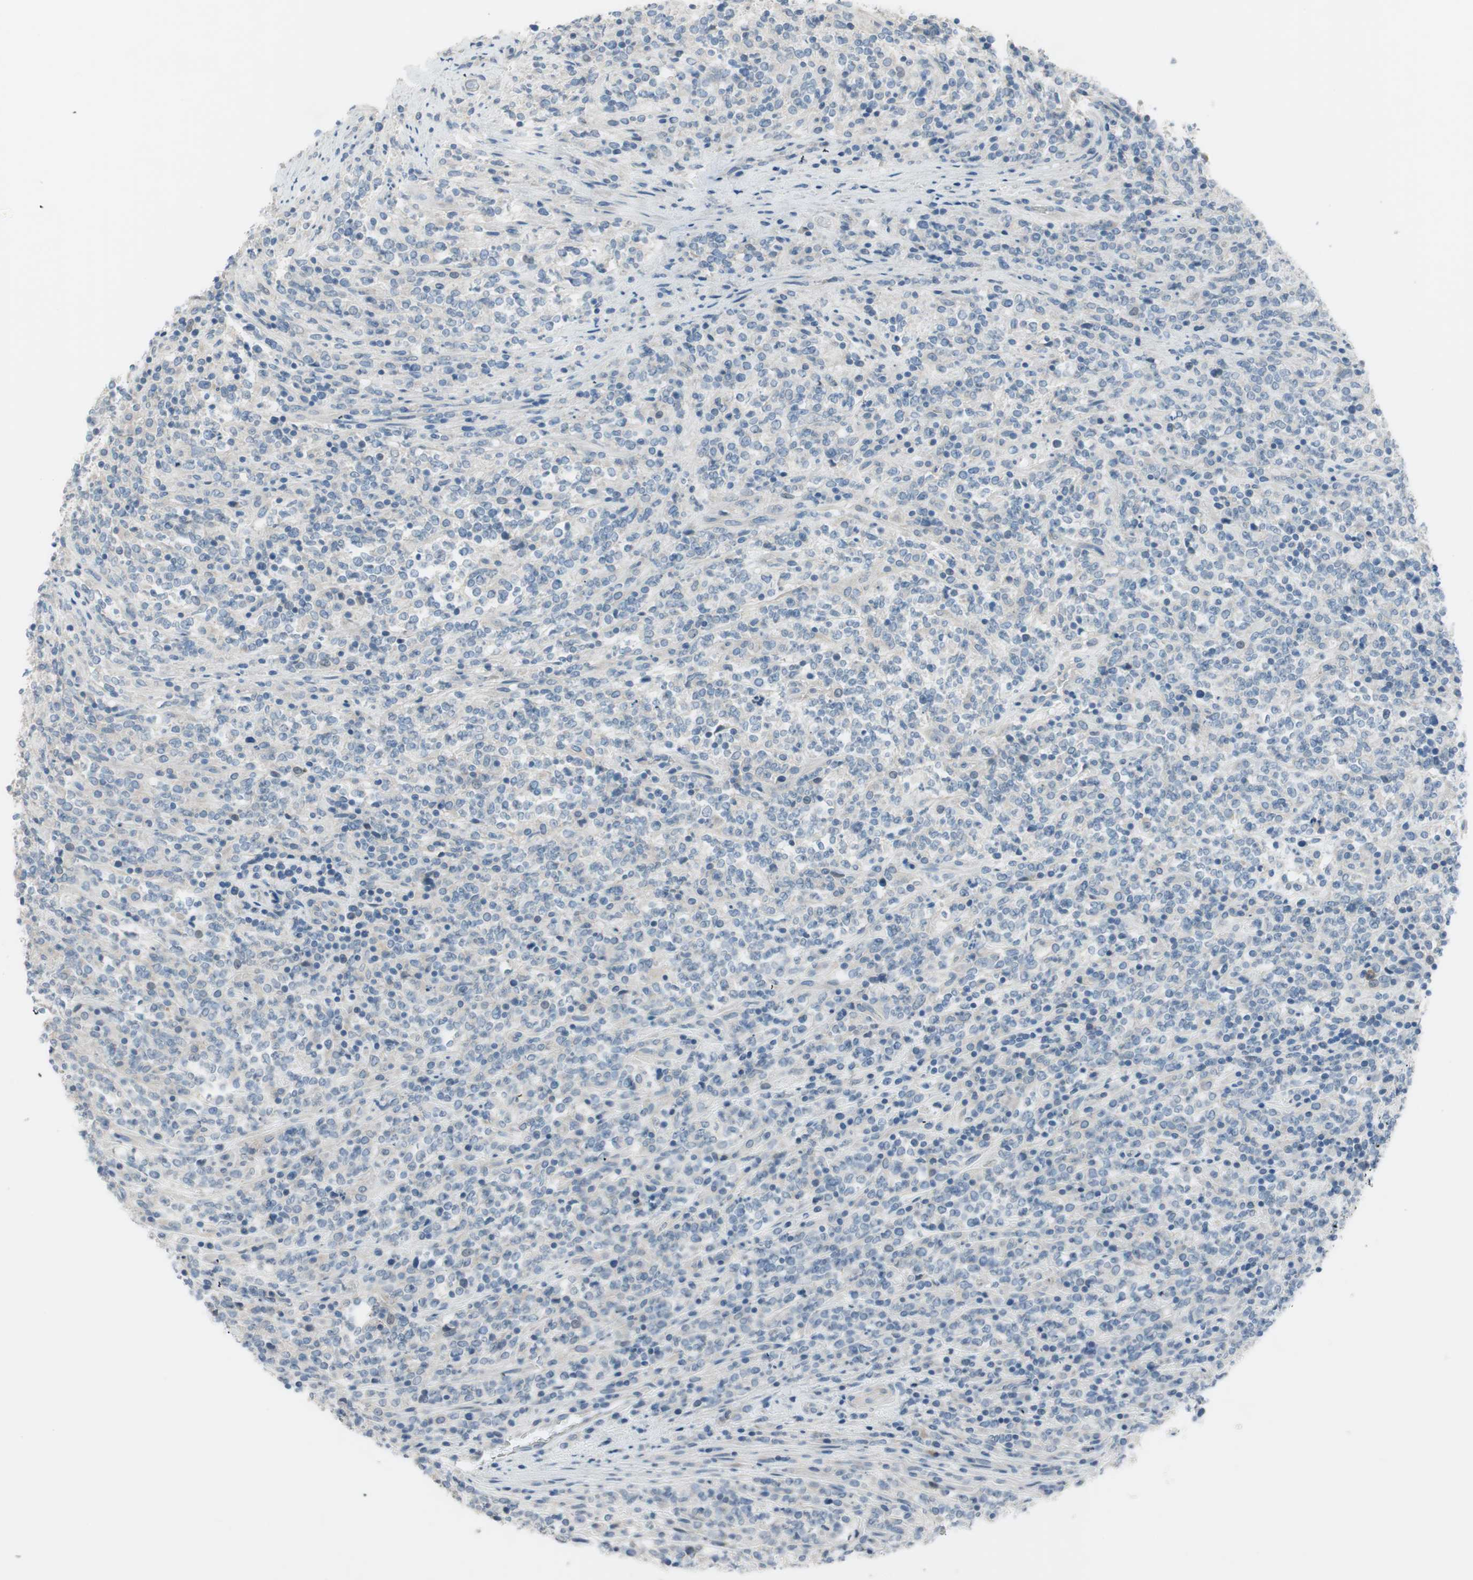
{"staining": {"intensity": "negative", "quantity": "none", "location": "none"}, "tissue": "lymphoma", "cell_type": "Tumor cells", "image_type": "cancer", "snomed": [{"axis": "morphology", "description": "Malignant lymphoma, non-Hodgkin's type, High grade"}, {"axis": "topography", "description": "Soft tissue"}], "caption": "DAB (3,3'-diaminobenzidine) immunohistochemical staining of human lymphoma displays no significant expression in tumor cells. Brightfield microscopy of immunohistochemistry (IHC) stained with DAB (3,3'-diaminobenzidine) (brown) and hematoxylin (blue), captured at high magnification.", "gene": "PRRG4", "patient": {"sex": "male", "age": 18}}